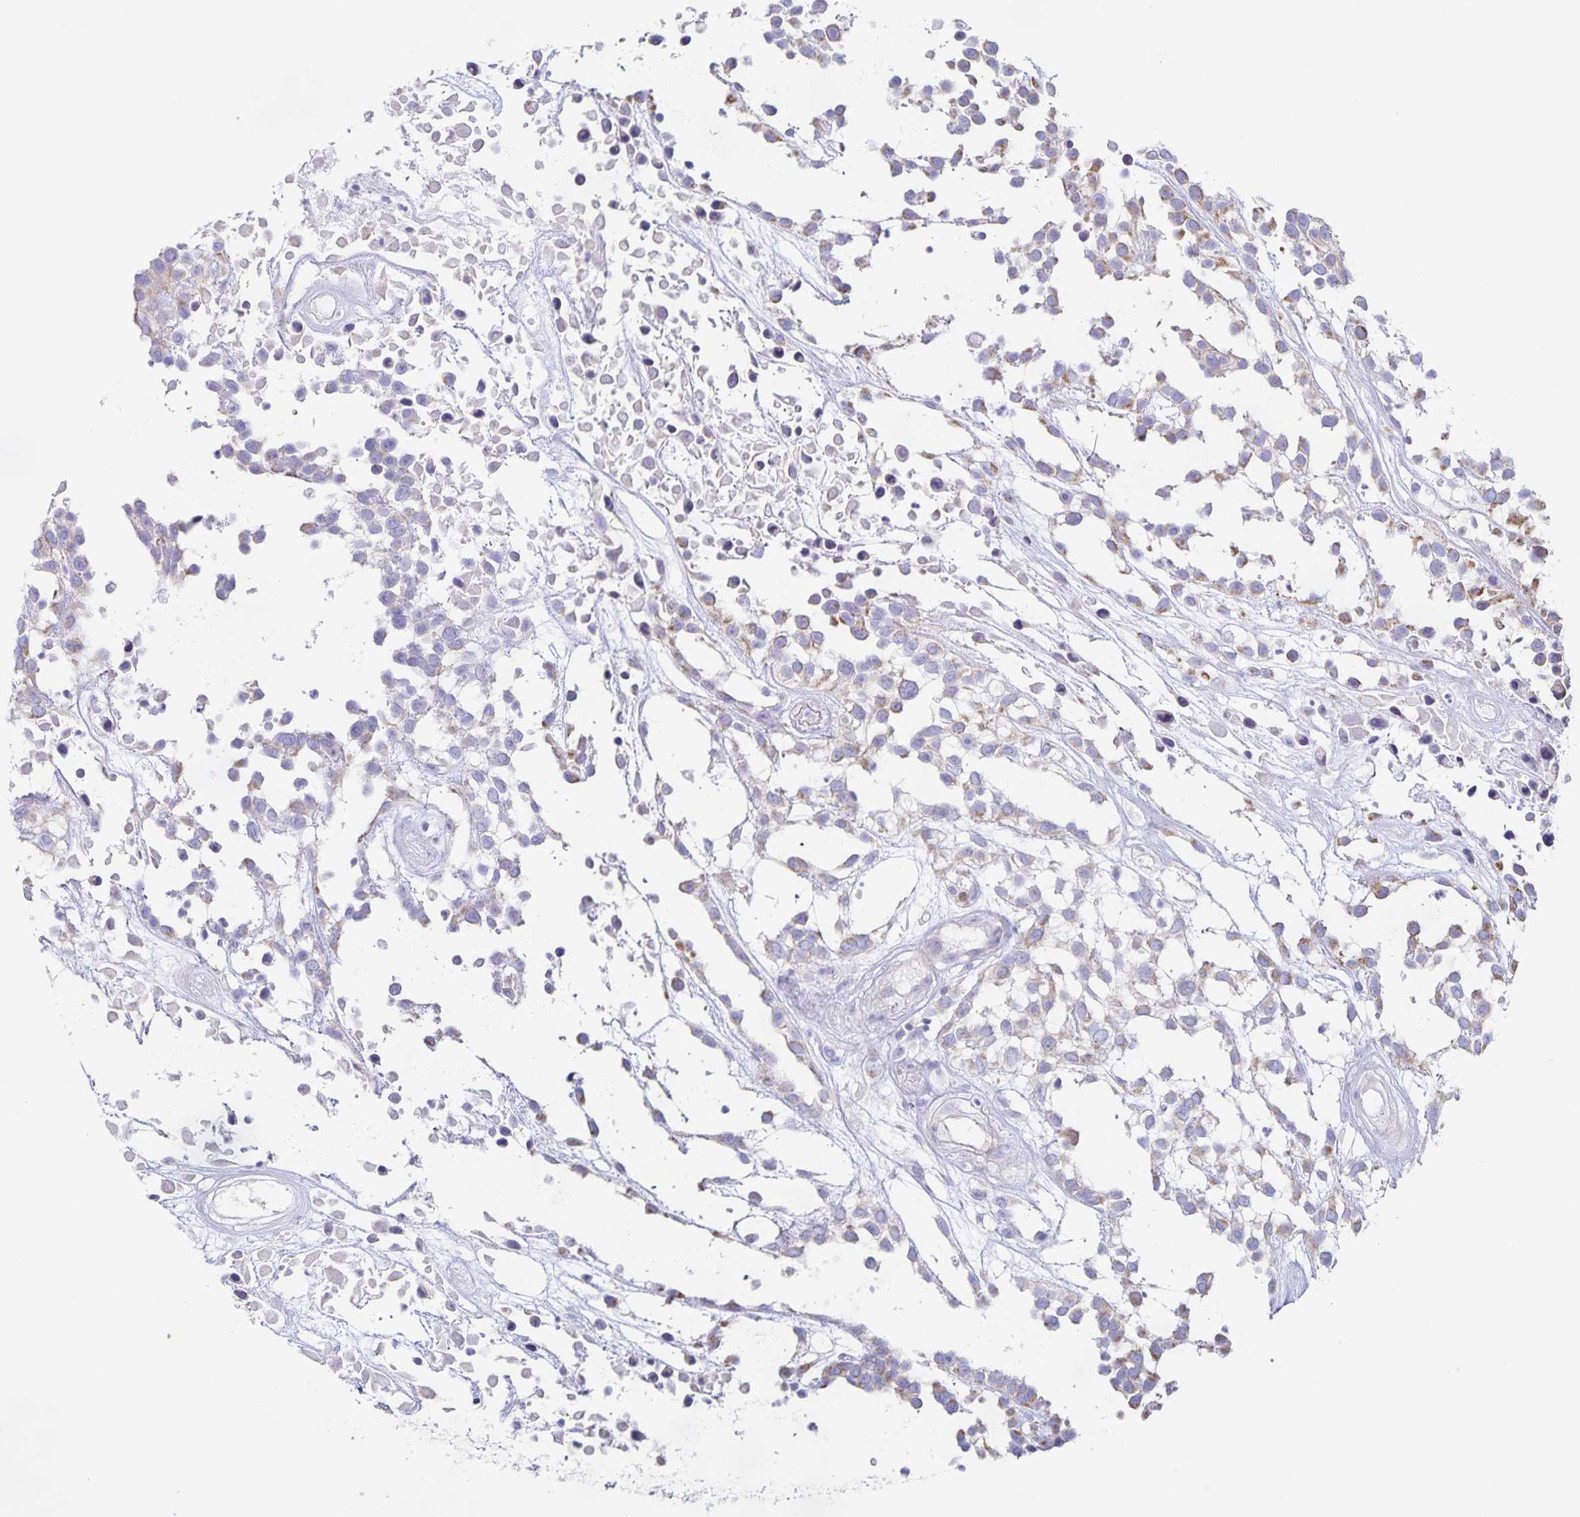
{"staining": {"intensity": "weak", "quantity": "<25%", "location": "cytoplasmic/membranous,nuclear"}, "tissue": "urothelial cancer", "cell_type": "Tumor cells", "image_type": "cancer", "snomed": [{"axis": "morphology", "description": "Urothelial carcinoma, High grade"}, {"axis": "topography", "description": "Urinary bladder"}], "caption": "IHC of human urothelial carcinoma (high-grade) shows no positivity in tumor cells. Nuclei are stained in blue.", "gene": "CENPH", "patient": {"sex": "male", "age": 56}}